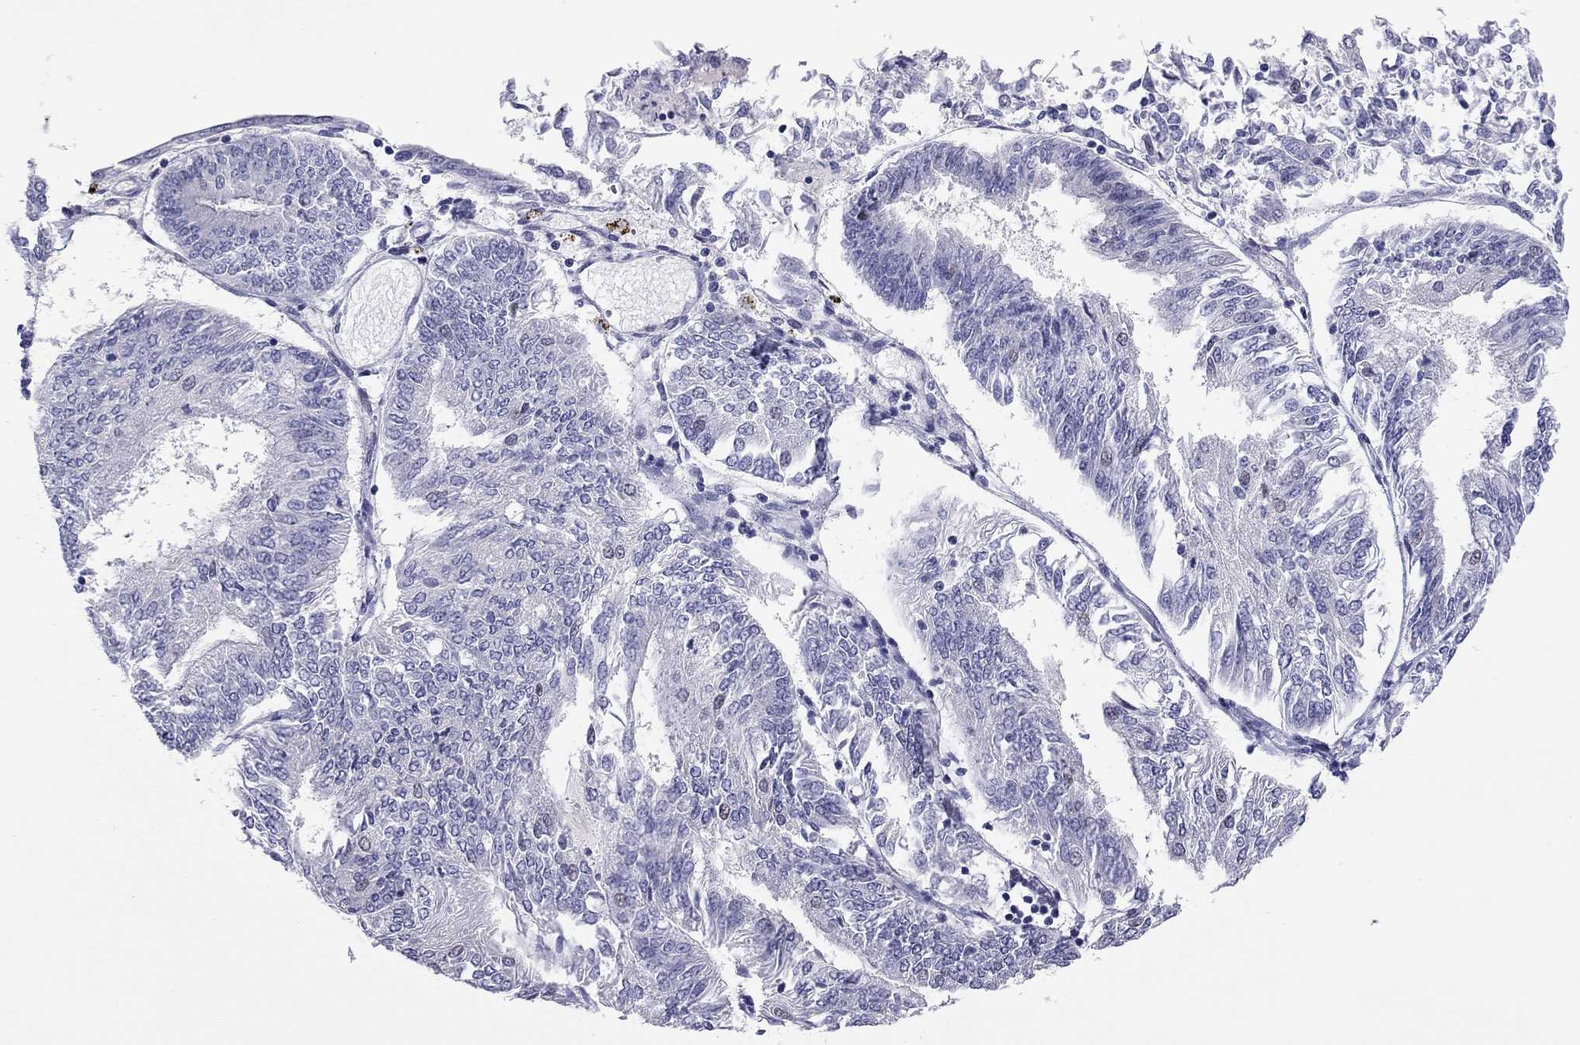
{"staining": {"intensity": "weak", "quantity": "<25%", "location": "nuclear"}, "tissue": "endometrial cancer", "cell_type": "Tumor cells", "image_type": "cancer", "snomed": [{"axis": "morphology", "description": "Adenocarcinoma, NOS"}, {"axis": "topography", "description": "Endometrium"}], "caption": "The histopathology image displays no staining of tumor cells in endometrial adenocarcinoma. (Brightfield microscopy of DAB (3,3'-diaminobenzidine) IHC at high magnification).", "gene": "DOT1L", "patient": {"sex": "female", "age": 58}}